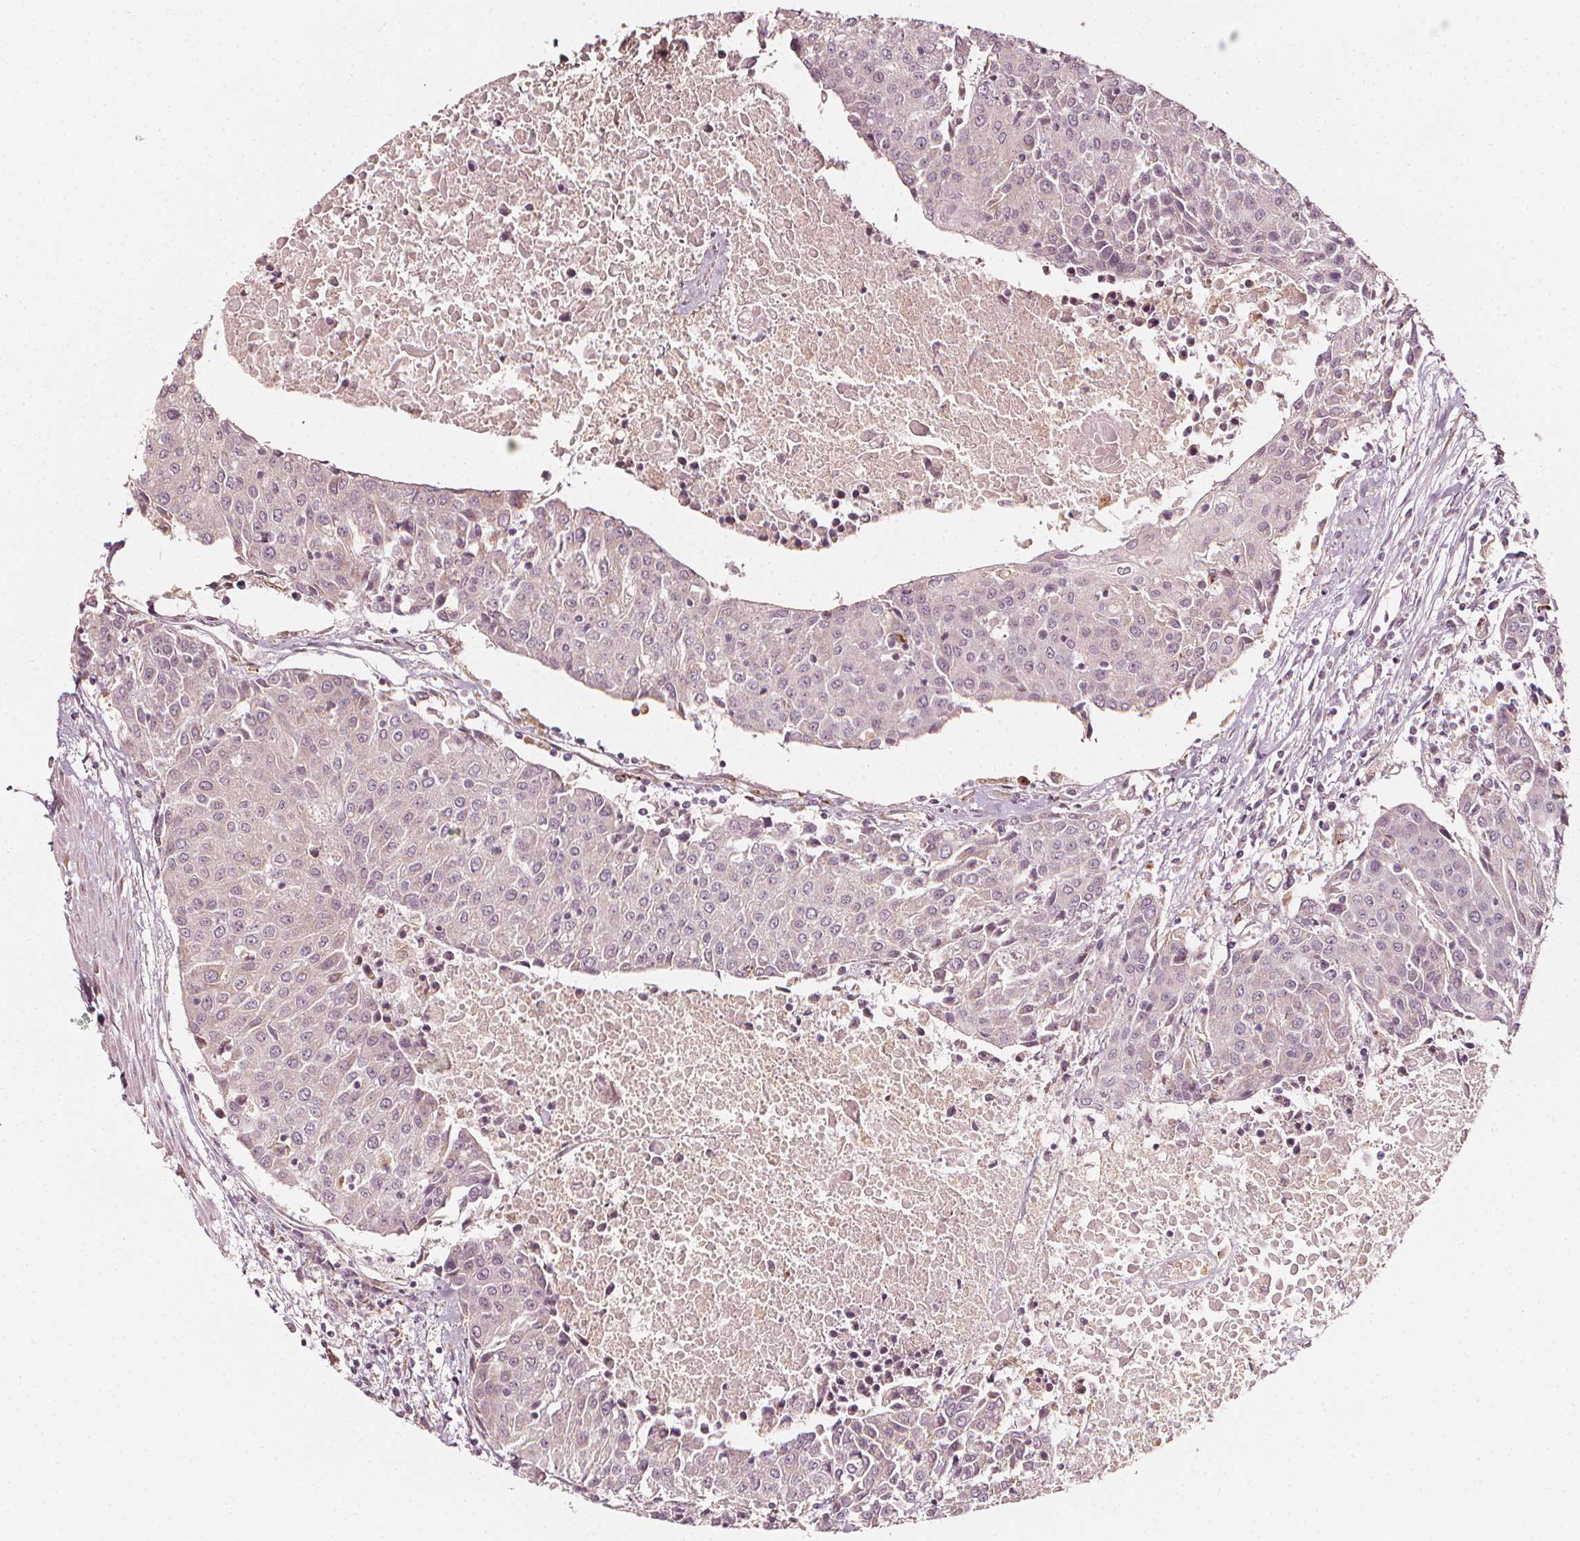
{"staining": {"intensity": "negative", "quantity": "none", "location": "none"}, "tissue": "urothelial cancer", "cell_type": "Tumor cells", "image_type": "cancer", "snomed": [{"axis": "morphology", "description": "Urothelial carcinoma, High grade"}, {"axis": "topography", "description": "Urinary bladder"}], "caption": "Urothelial carcinoma (high-grade) was stained to show a protein in brown. There is no significant positivity in tumor cells.", "gene": "NPC1L1", "patient": {"sex": "female", "age": 85}}